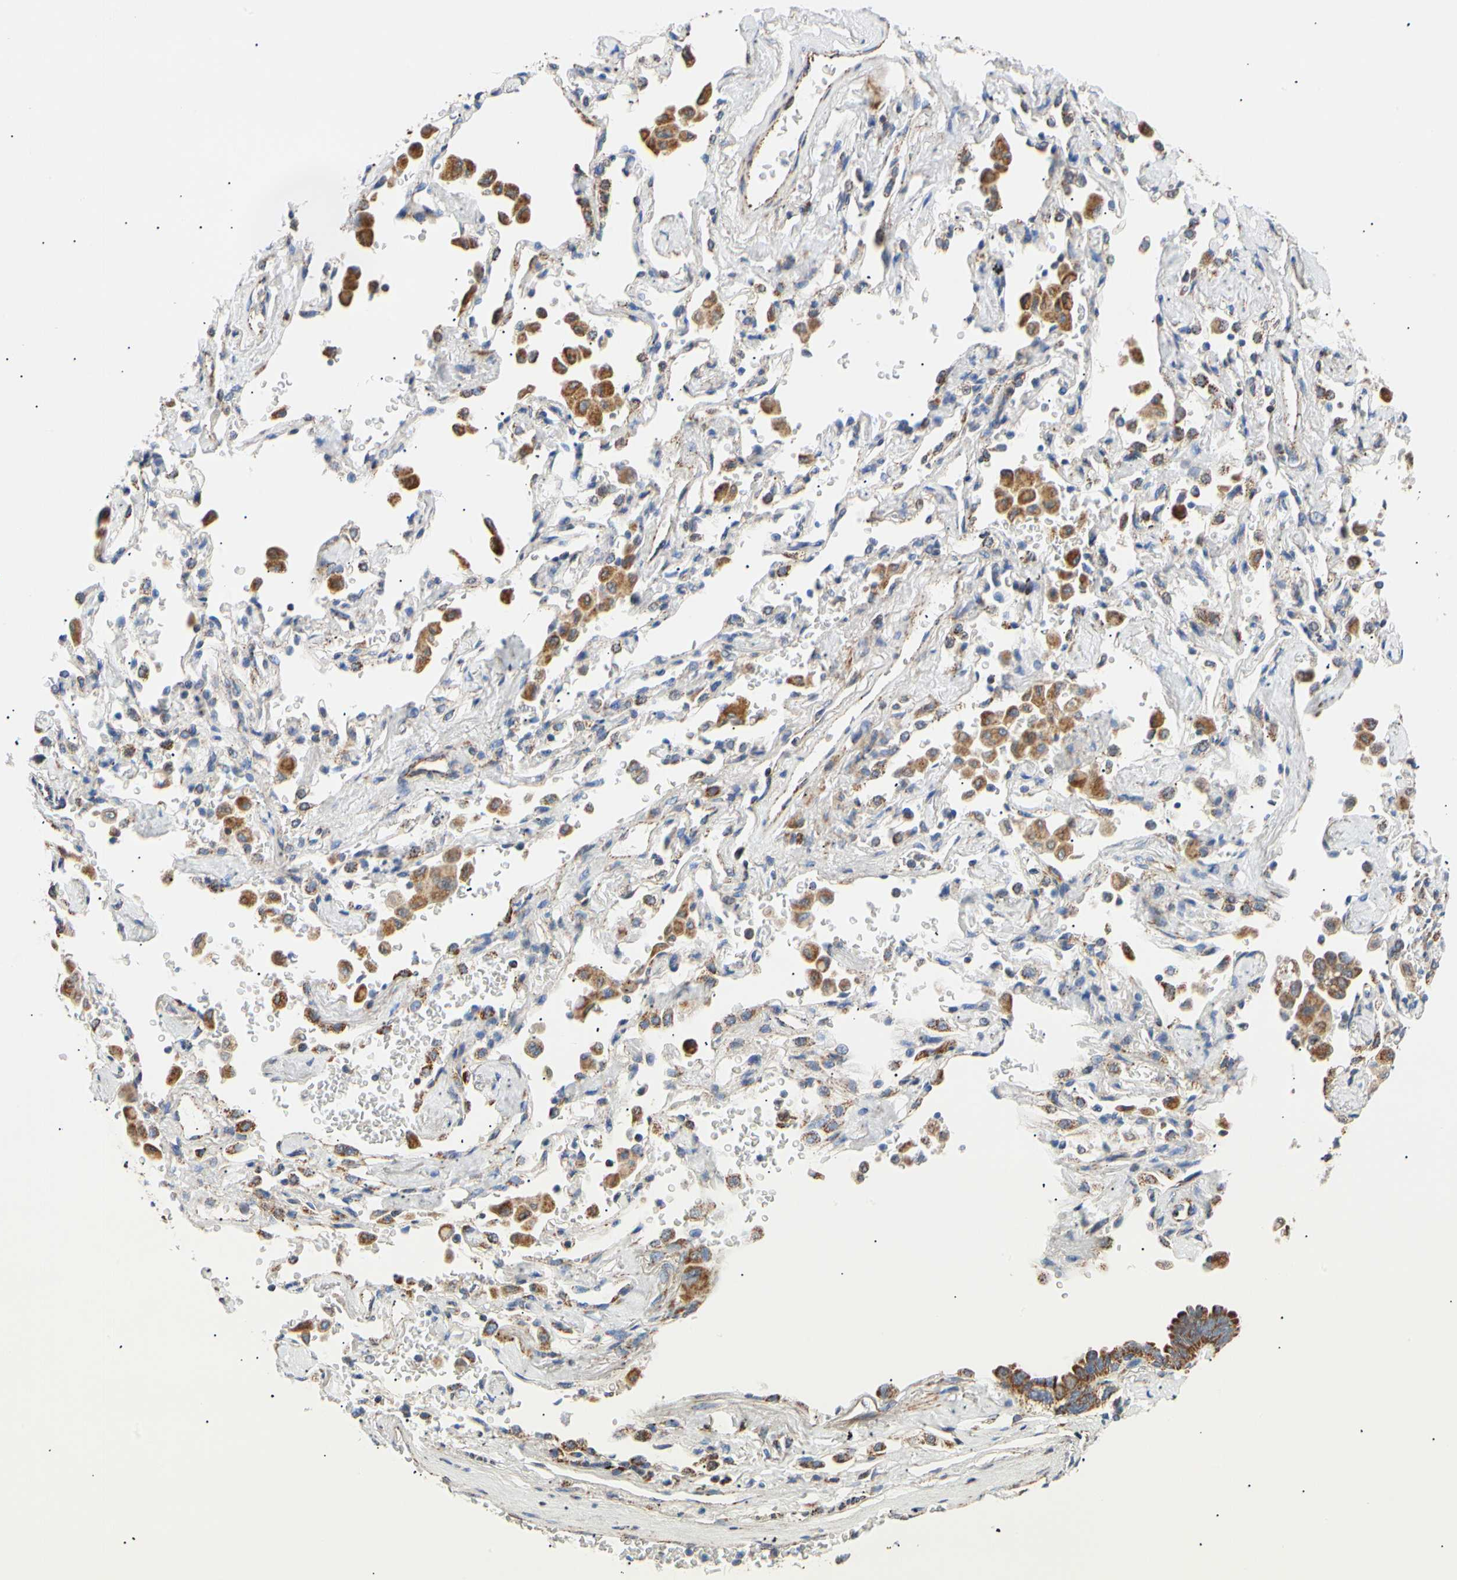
{"staining": {"intensity": "strong", "quantity": ">75%", "location": "cytoplasmic/membranous"}, "tissue": "lung cancer", "cell_type": "Tumor cells", "image_type": "cancer", "snomed": [{"axis": "morphology", "description": "Adenocarcinoma, NOS"}, {"axis": "topography", "description": "Lung"}], "caption": "Lung adenocarcinoma tissue shows strong cytoplasmic/membranous expression in approximately >75% of tumor cells, visualized by immunohistochemistry.", "gene": "ACAT1", "patient": {"sex": "female", "age": 64}}